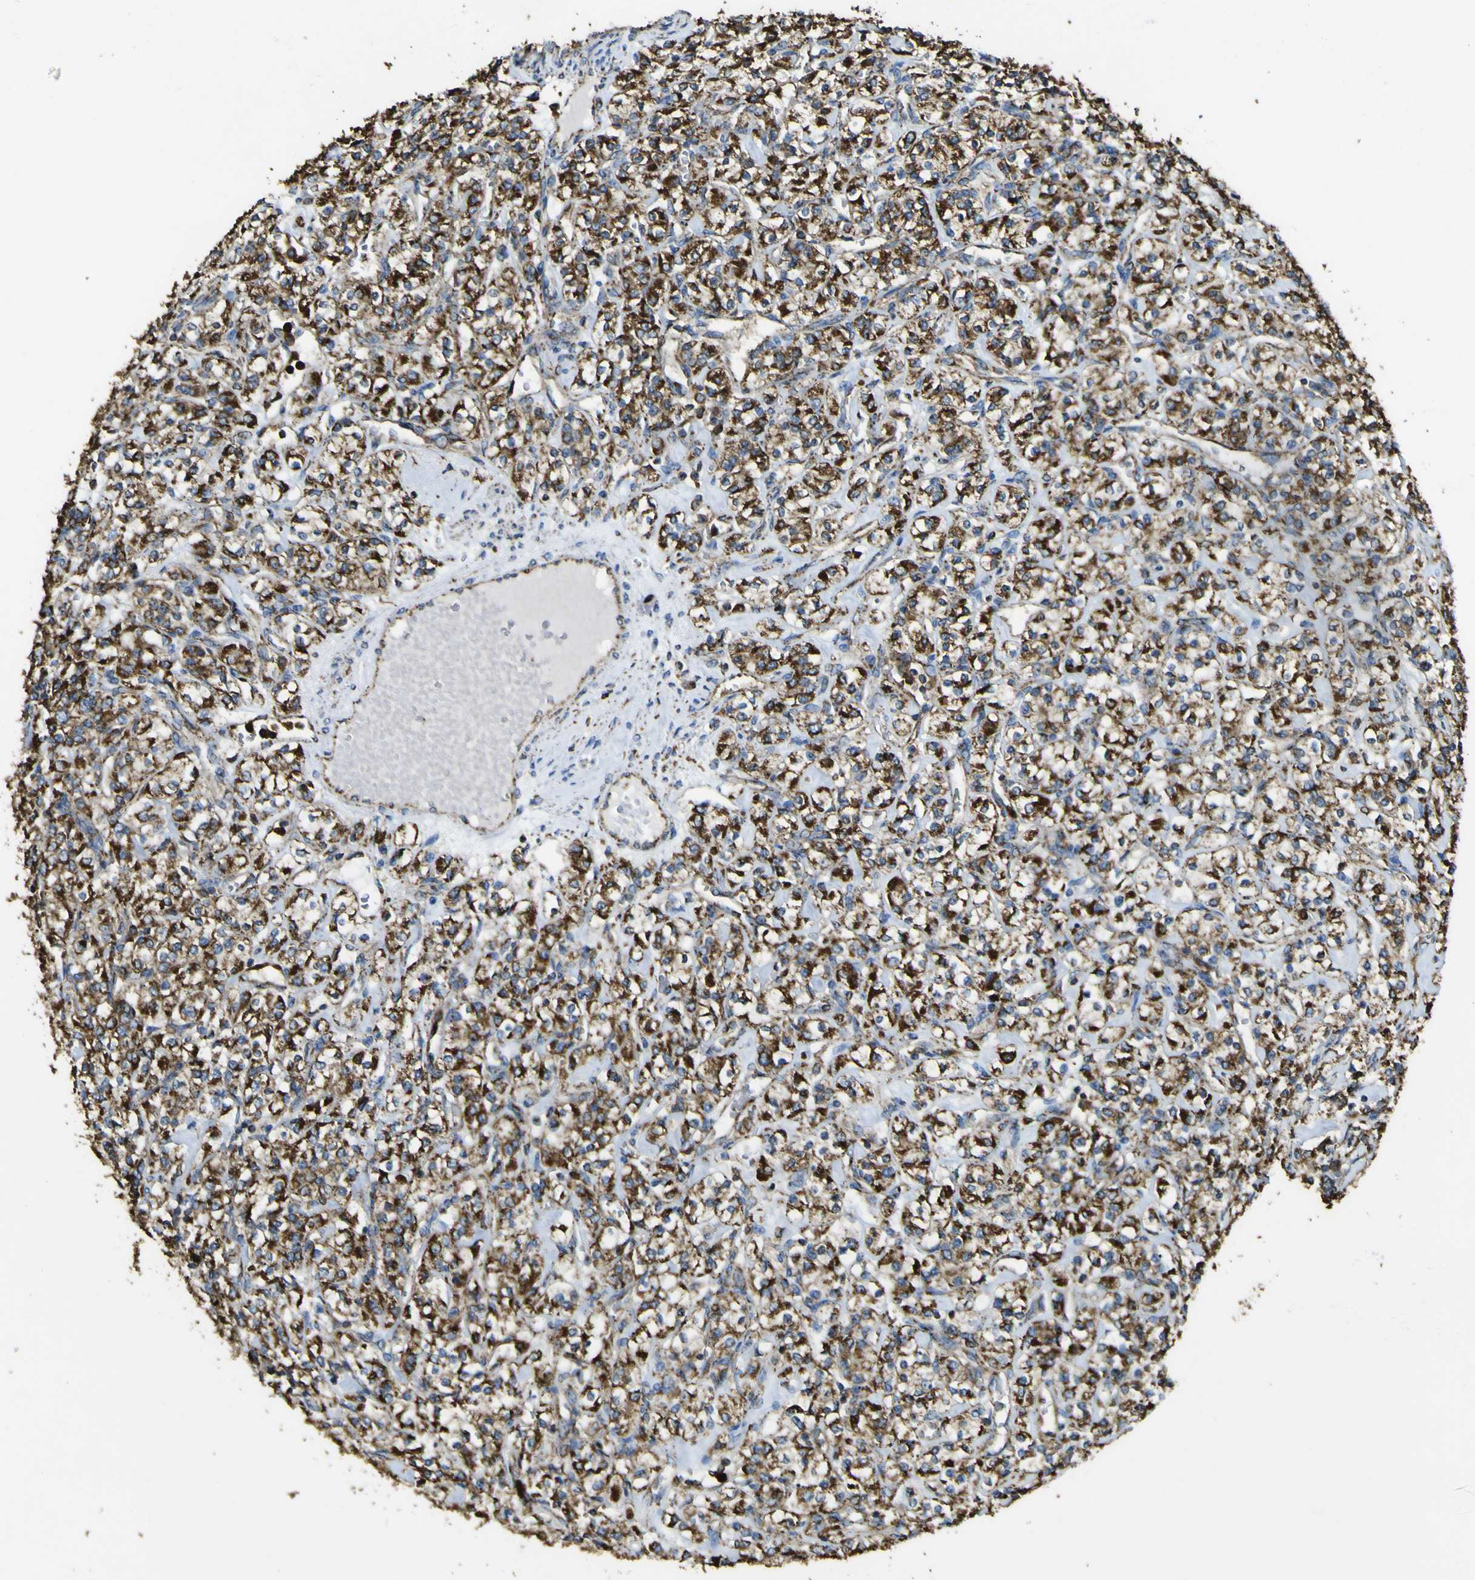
{"staining": {"intensity": "strong", "quantity": ">75%", "location": "cytoplasmic/membranous"}, "tissue": "renal cancer", "cell_type": "Tumor cells", "image_type": "cancer", "snomed": [{"axis": "morphology", "description": "Adenocarcinoma, NOS"}, {"axis": "topography", "description": "Kidney"}], "caption": "An immunohistochemistry (IHC) photomicrograph of neoplastic tissue is shown. Protein staining in brown labels strong cytoplasmic/membranous positivity in renal cancer (adenocarcinoma) within tumor cells. (DAB (3,3'-diaminobenzidine) IHC with brightfield microscopy, high magnification).", "gene": "ACSL3", "patient": {"sex": "male", "age": 77}}